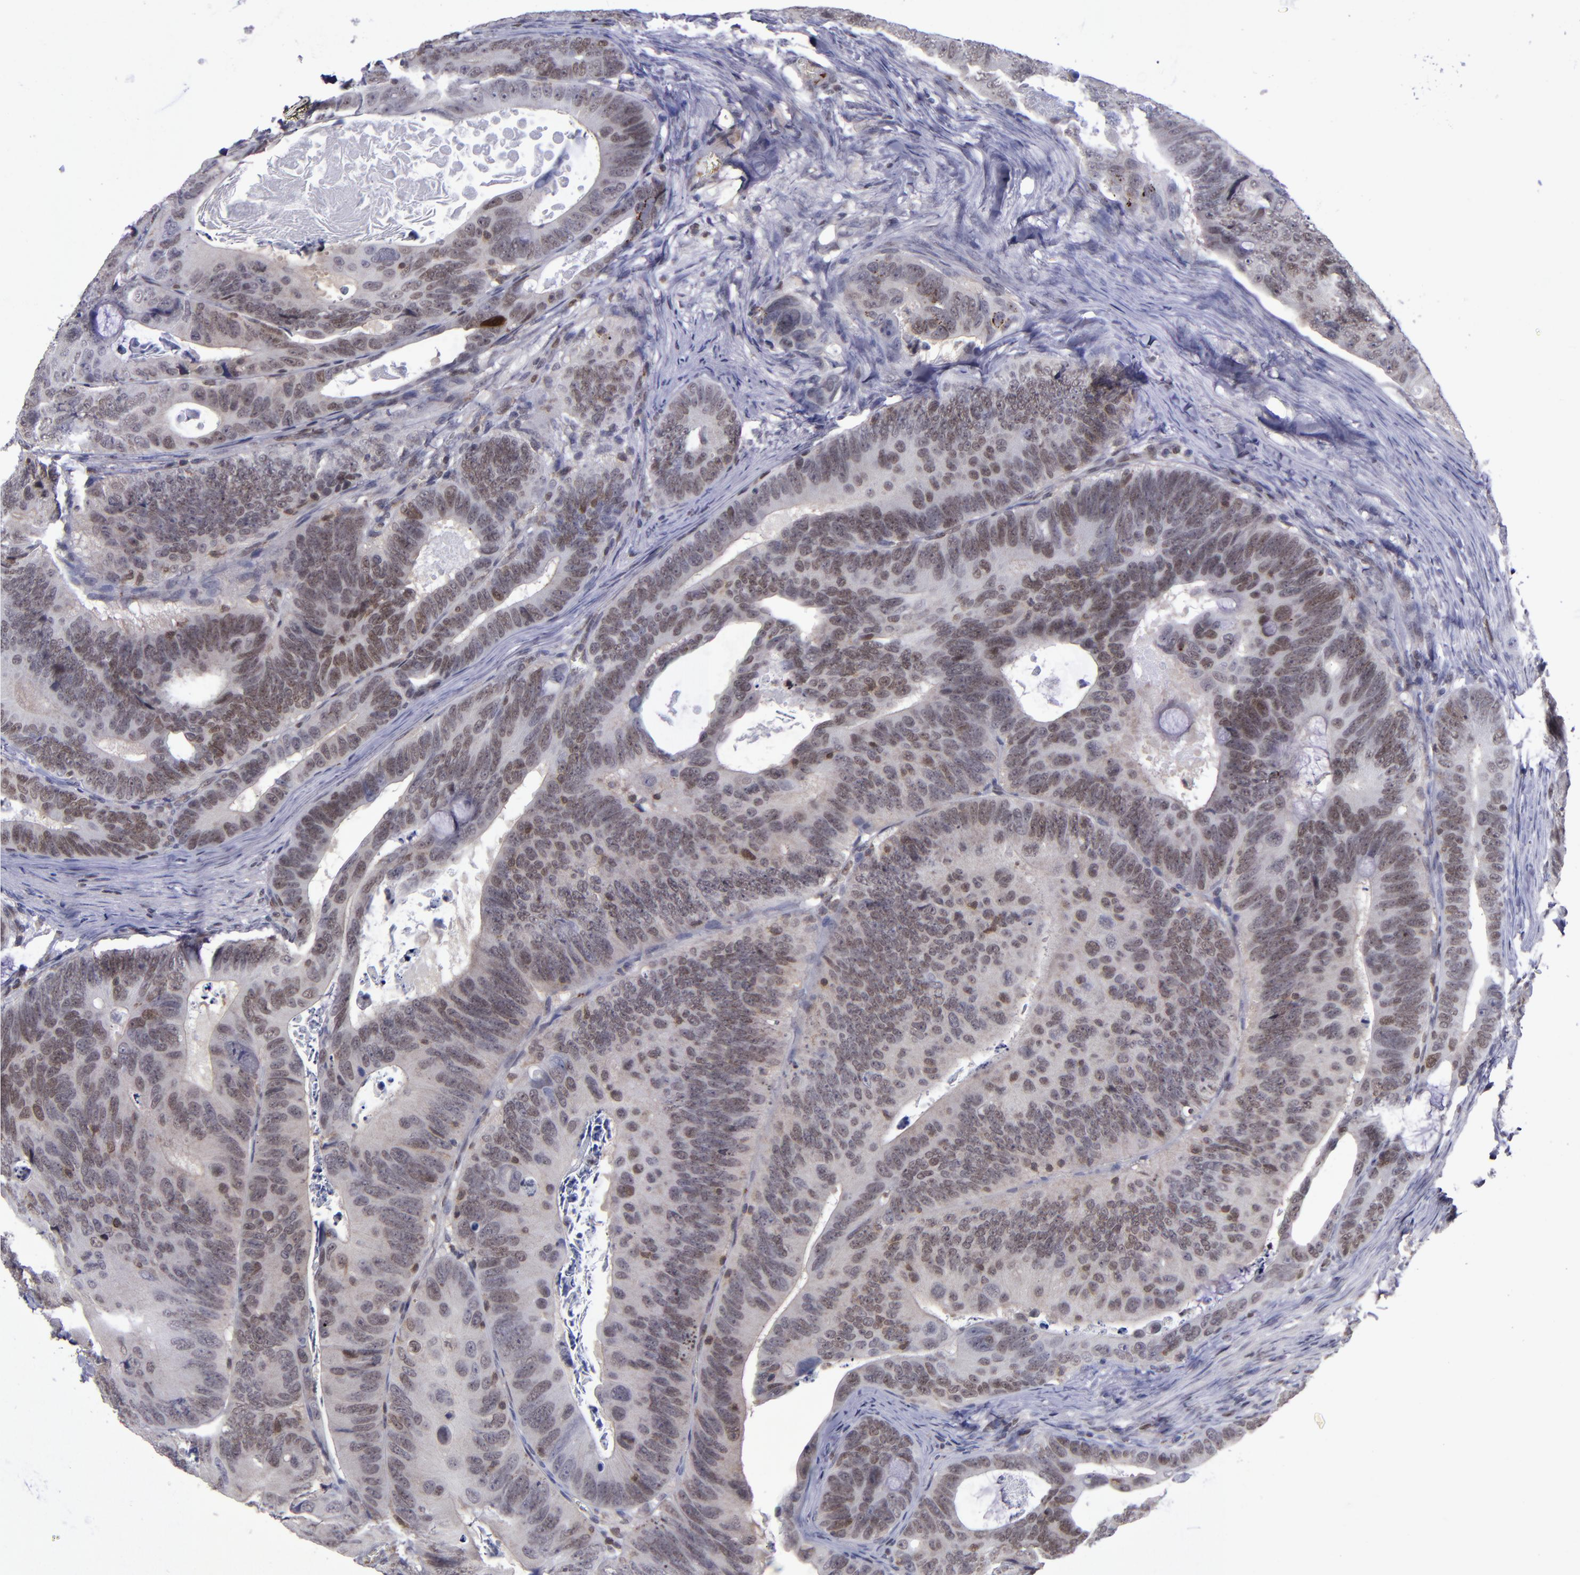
{"staining": {"intensity": "moderate", "quantity": ">75%", "location": "nuclear"}, "tissue": "colorectal cancer", "cell_type": "Tumor cells", "image_type": "cancer", "snomed": [{"axis": "morphology", "description": "Adenocarcinoma, NOS"}, {"axis": "topography", "description": "Colon"}], "caption": "Colorectal cancer (adenocarcinoma) tissue reveals moderate nuclear staining in about >75% of tumor cells Immunohistochemistry stains the protein in brown and the nuclei are stained blue.", "gene": "MGMT", "patient": {"sex": "female", "age": 55}}